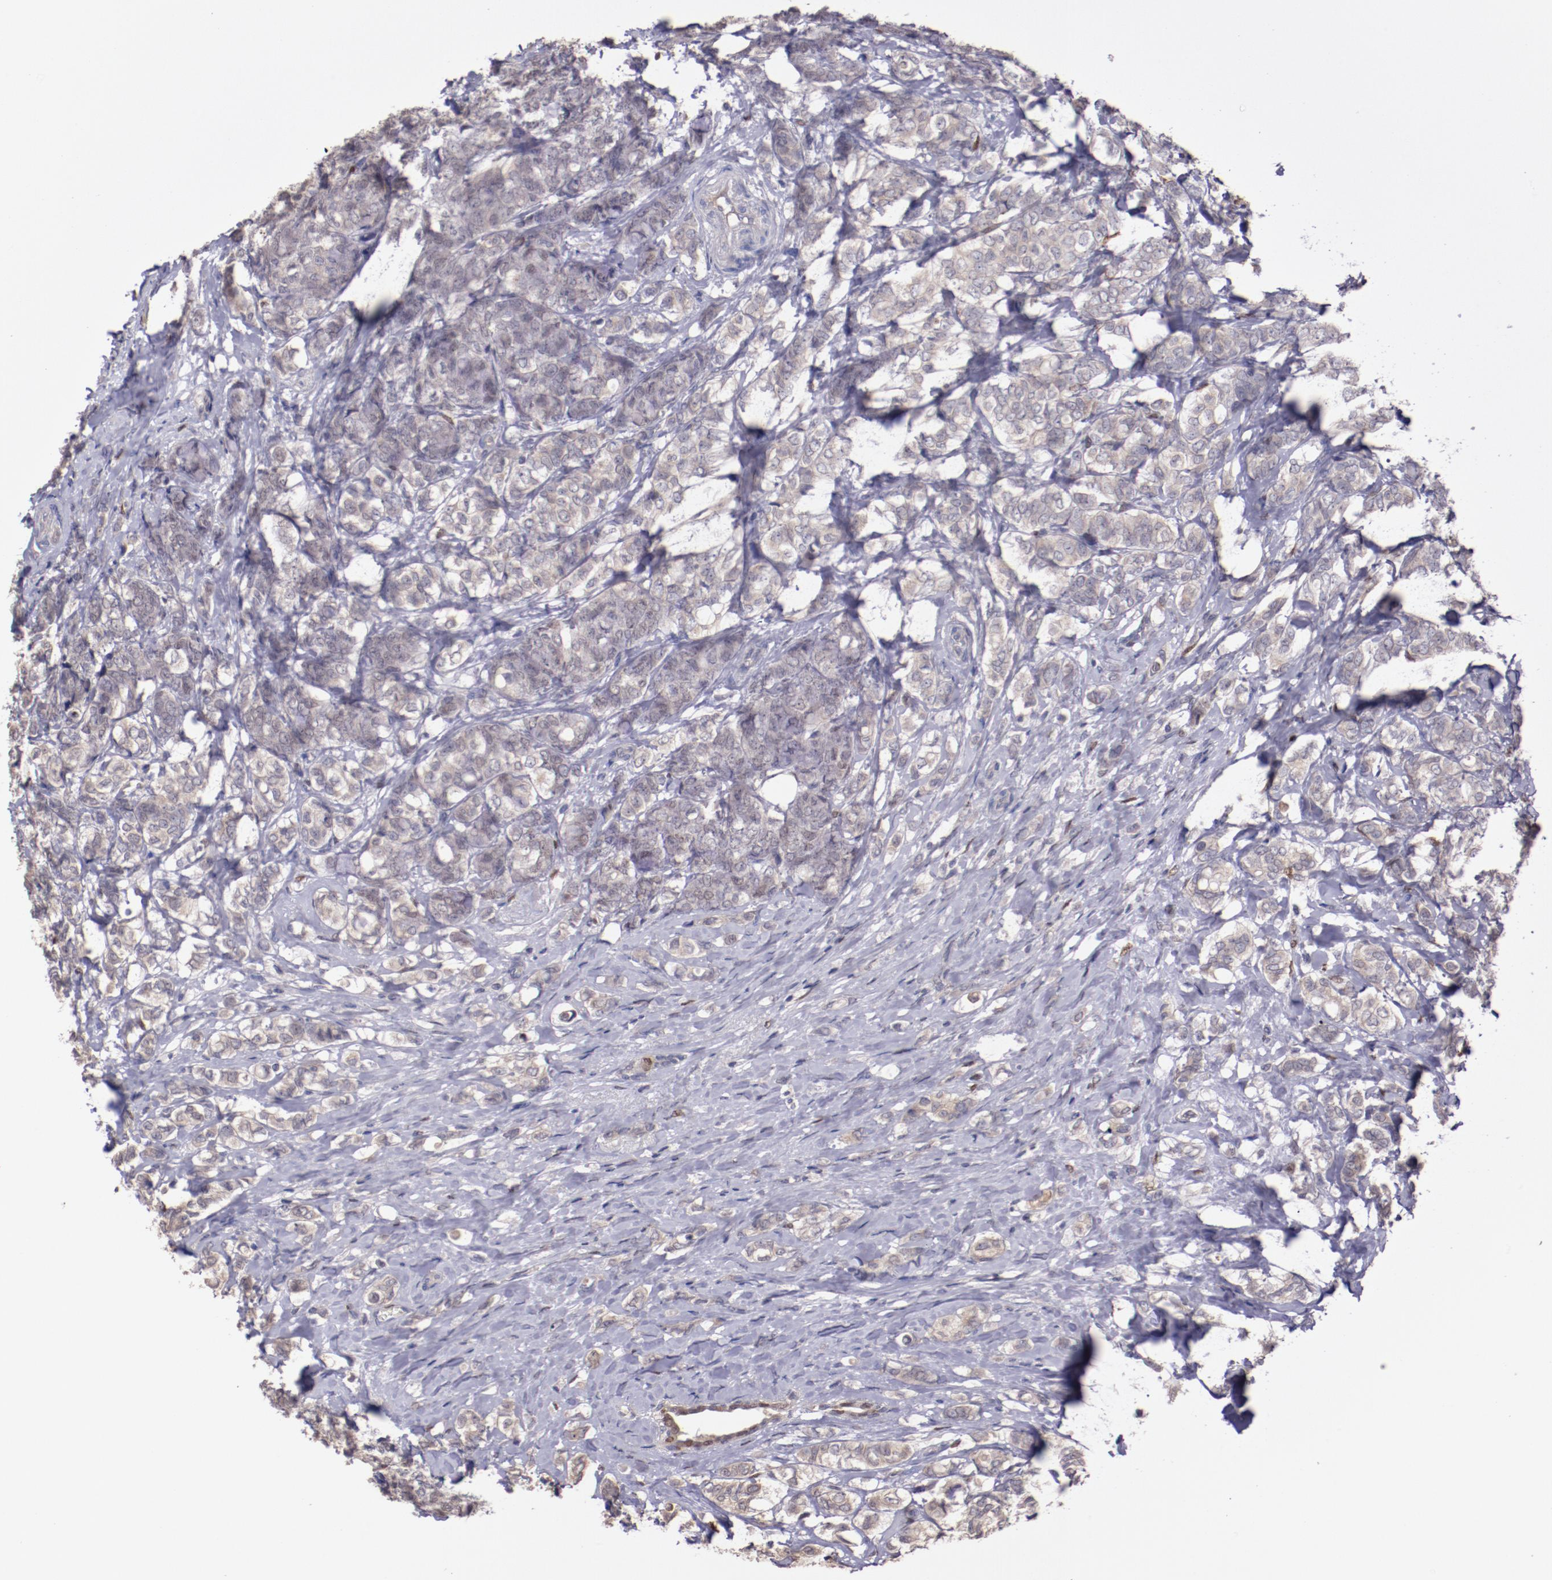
{"staining": {"intensity": "weak", "quantity": ">75%", "location": "cytoplasmic/membranous"}, "tissue": "breast cancer", "cell_type": "Tumor cells", "image_type": "cancer", "snomed": [{"axis": "morphology", "description": "Lobular carcinoma"}, {"axis": "topography", "description": "Breast"}], "caption": "The histopathology image shows staining of lobular carcinoma (breast), revealing weak cytoplasmic/membranous protein staining (brown color) within tumor cells.", "gene": "NUP62CL", "patient": {"sex": "female", "age": 60}}